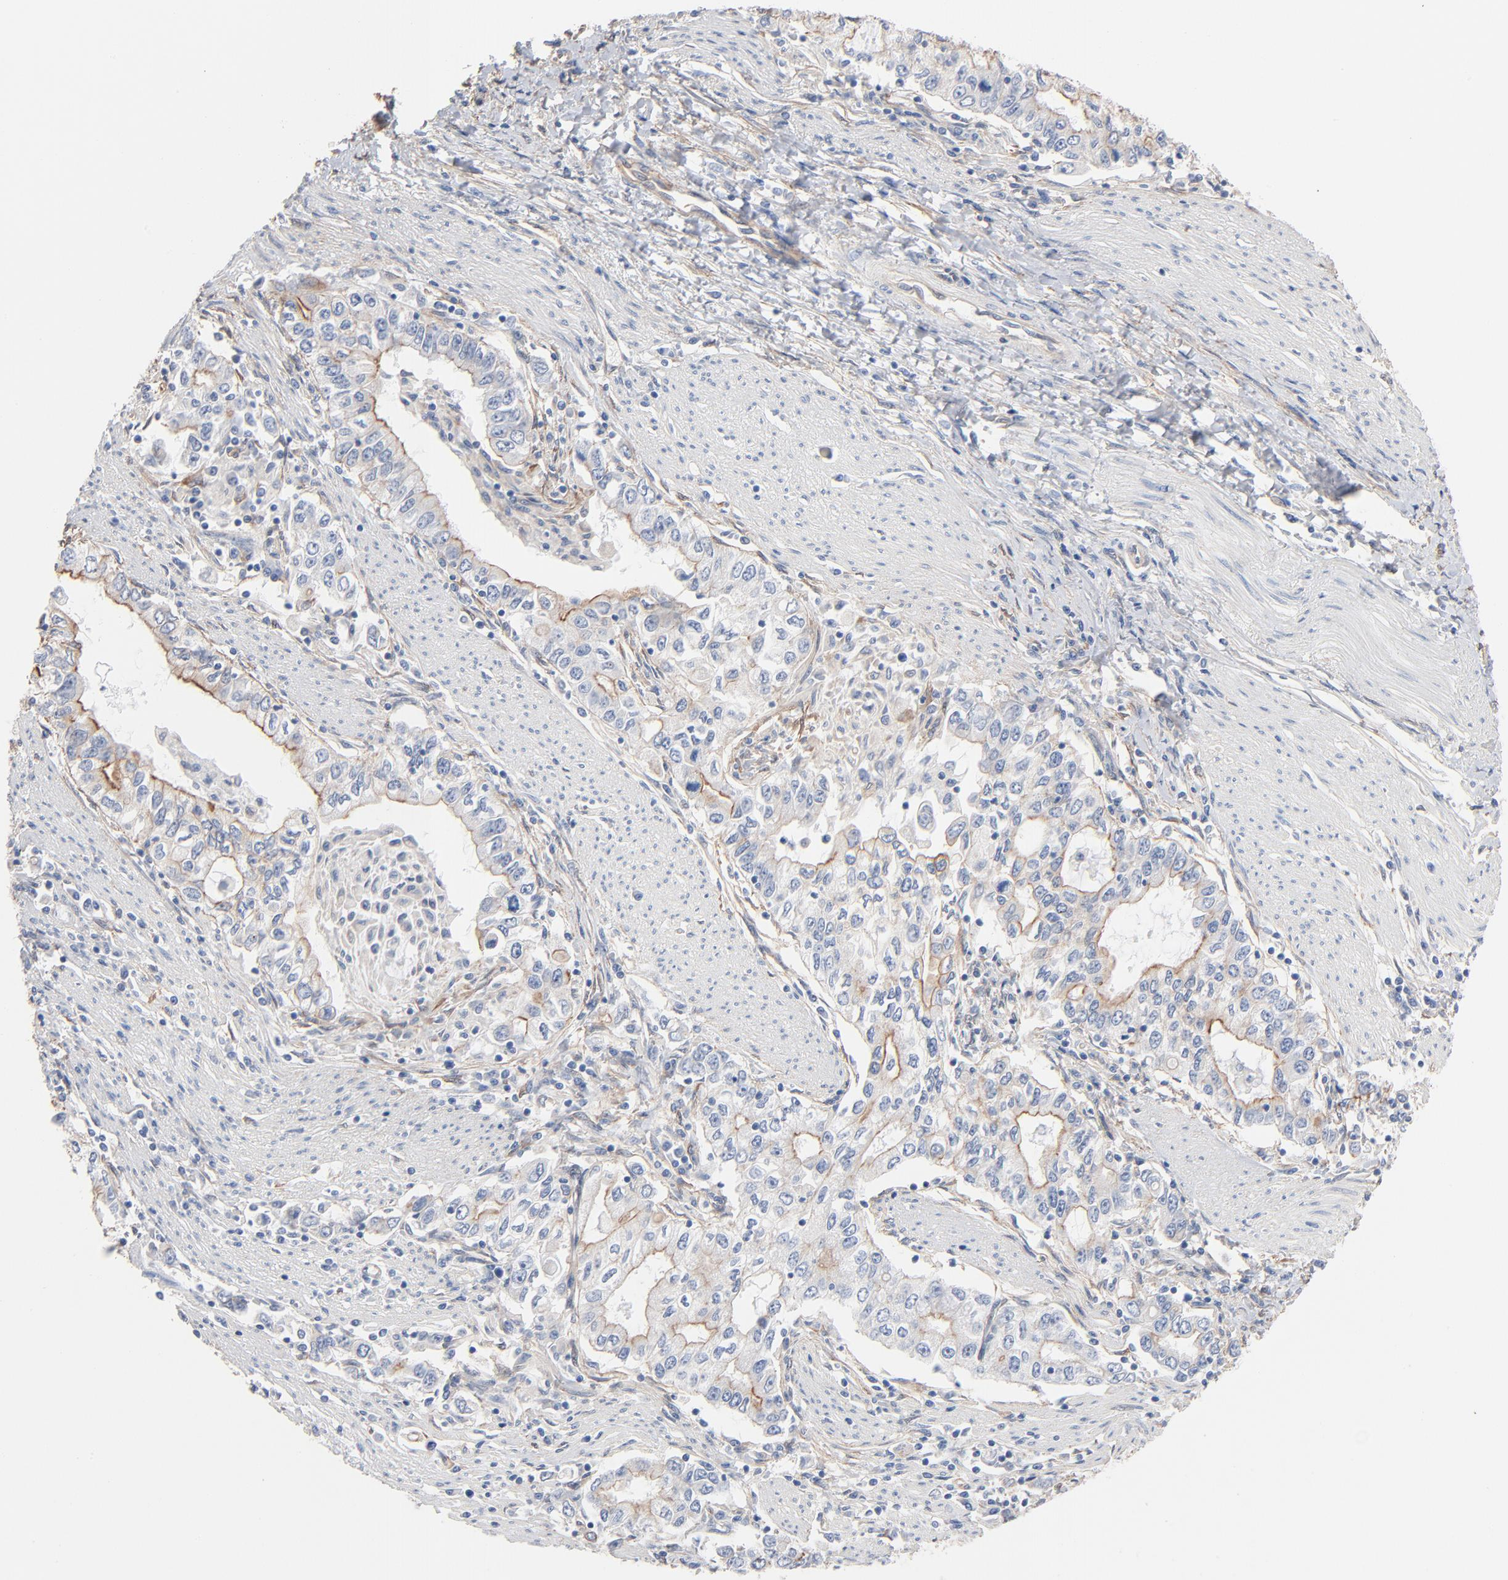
{"staining": {"intensity": "weak", "quantity": "<25%", "location": "cytoplasmic/membranous"}, "tissue": "stomach cancer", "cell_type": "Tumor cells", "image_type": "cancer", "snomed": [{"axis": "morphology", "description": "Adenocarcinoma, NOS"}, {"axis": "topography", "description": "Stomach, lower"}], "caption": "Stomach cancer (adenocarcinoma) stained for a protein using IHC demonstrates no staining tumor cells.", "gene": "ABCD4", "patient": {"sex": "female", "age": 72}}